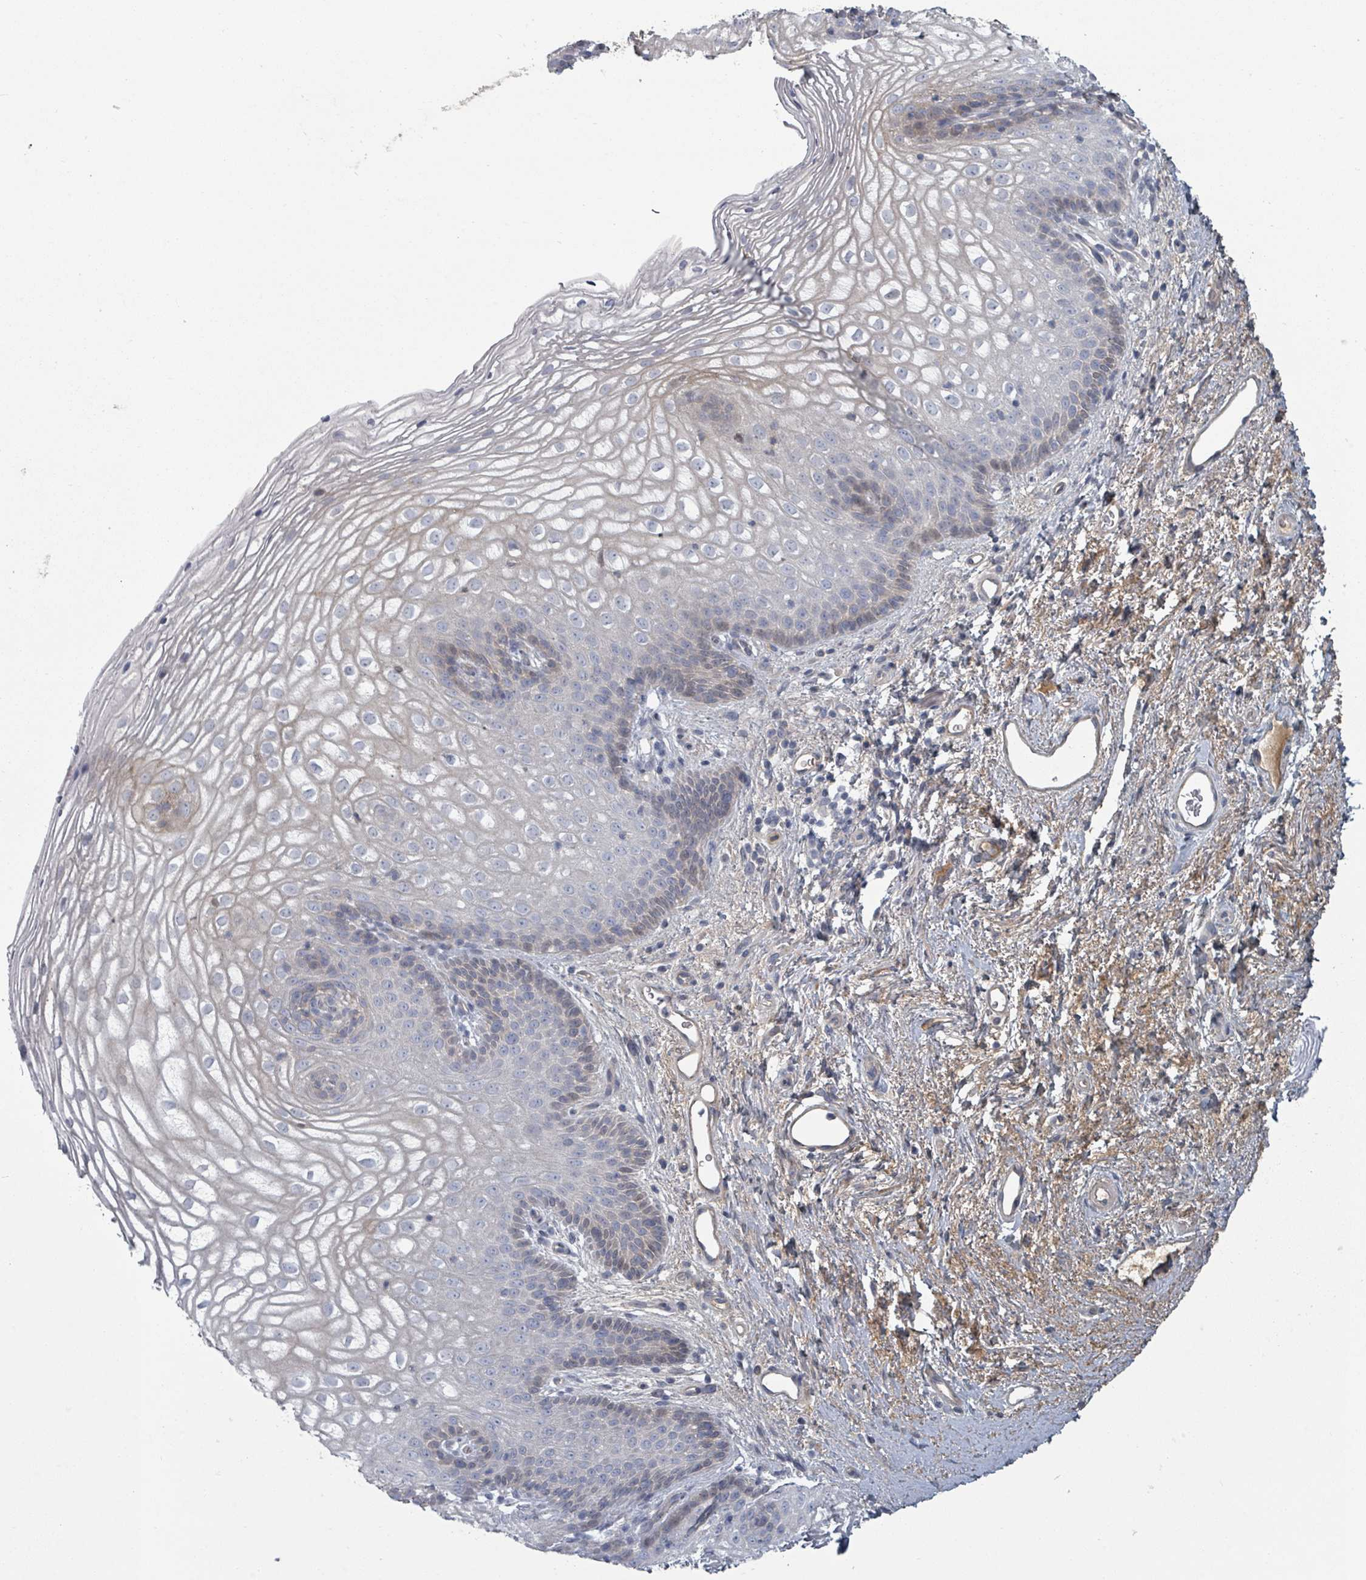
{"staining": {"intensity": "weak", "quantity": "<25%", "location": "cytoplasmic/membranous"}, "tissue": "vagina", "cell_type": "Squamous epithelial cells", "image_type": "normal", "snomed": [{"axis": "morphology", "description": "Normal tissue, NOS"}, {"axis": "topography", "description": "Vagina"}], "caption": "Normal vagina was stained to show a protein in brown. There is no significant positivity in squamous epithelial cells. (Brightfield microscopy of DAB (3,3'-diaminobenzidine) IHC at high magnification).", "gene": "GABBR1", "patient": {"sex": "female", "age": 47}}